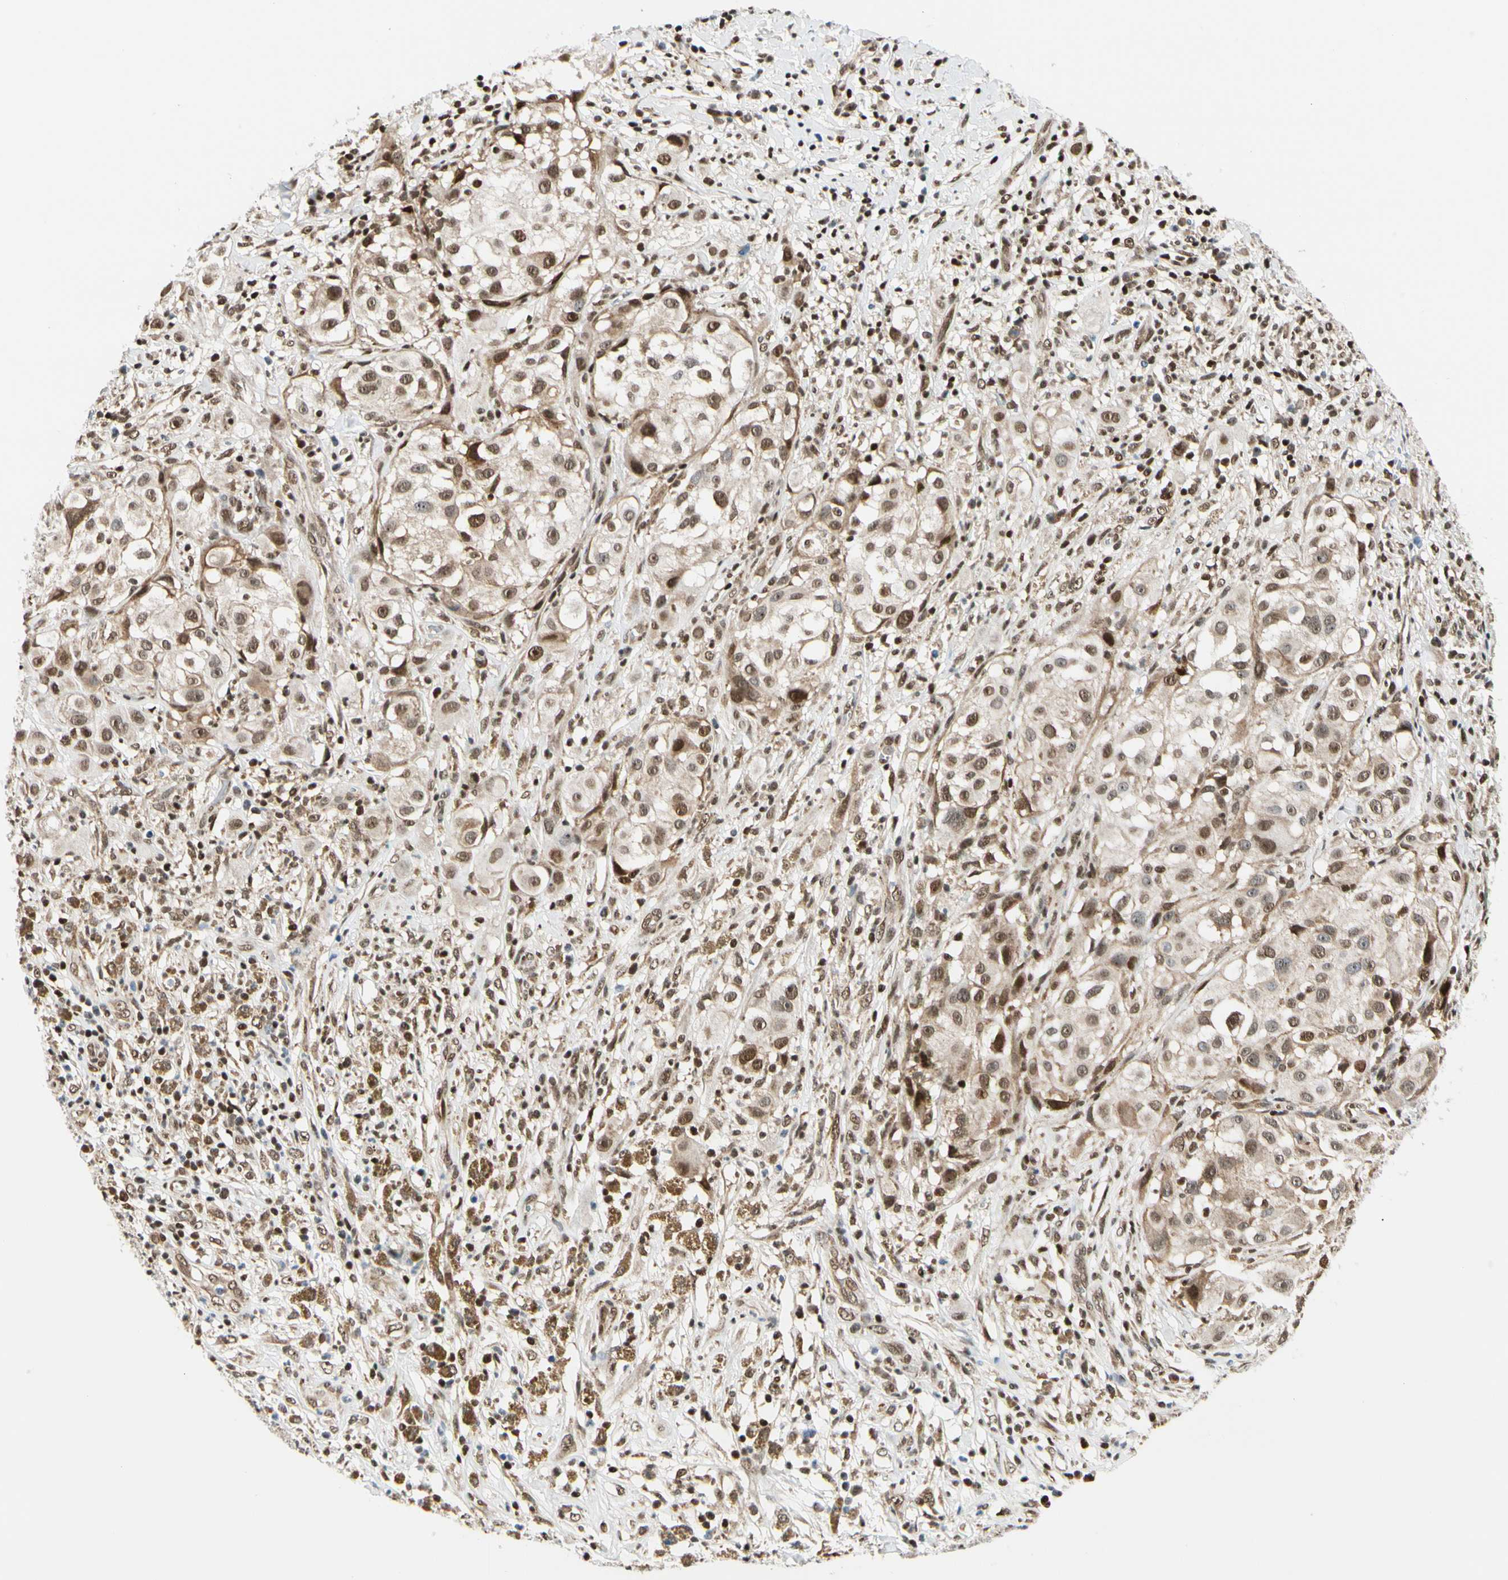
{"staining": {"intensity": "moderate", "quantity": ">75%", "location": "cytoplasmic/membranous,nuclear"}, "tissue": "melanoma", "cell_type": "Tumor cells", "image_type": "cancer", "snomed": [{"axis": "morphology", "description": "Necrosis, NOS"}, {"axis": "morphology", "description": "Malignant melanoma, NOS"}, {"axis": "topography", "description": "Skin"}], "caption": "A medium amount of moderate cytoplasmic/membranous and nuclear expression is appreciated in about >75% of tumor cells in melanoma tissue.", "gene": "DAXX", "patient": {"sex": "female", "age": 87}}